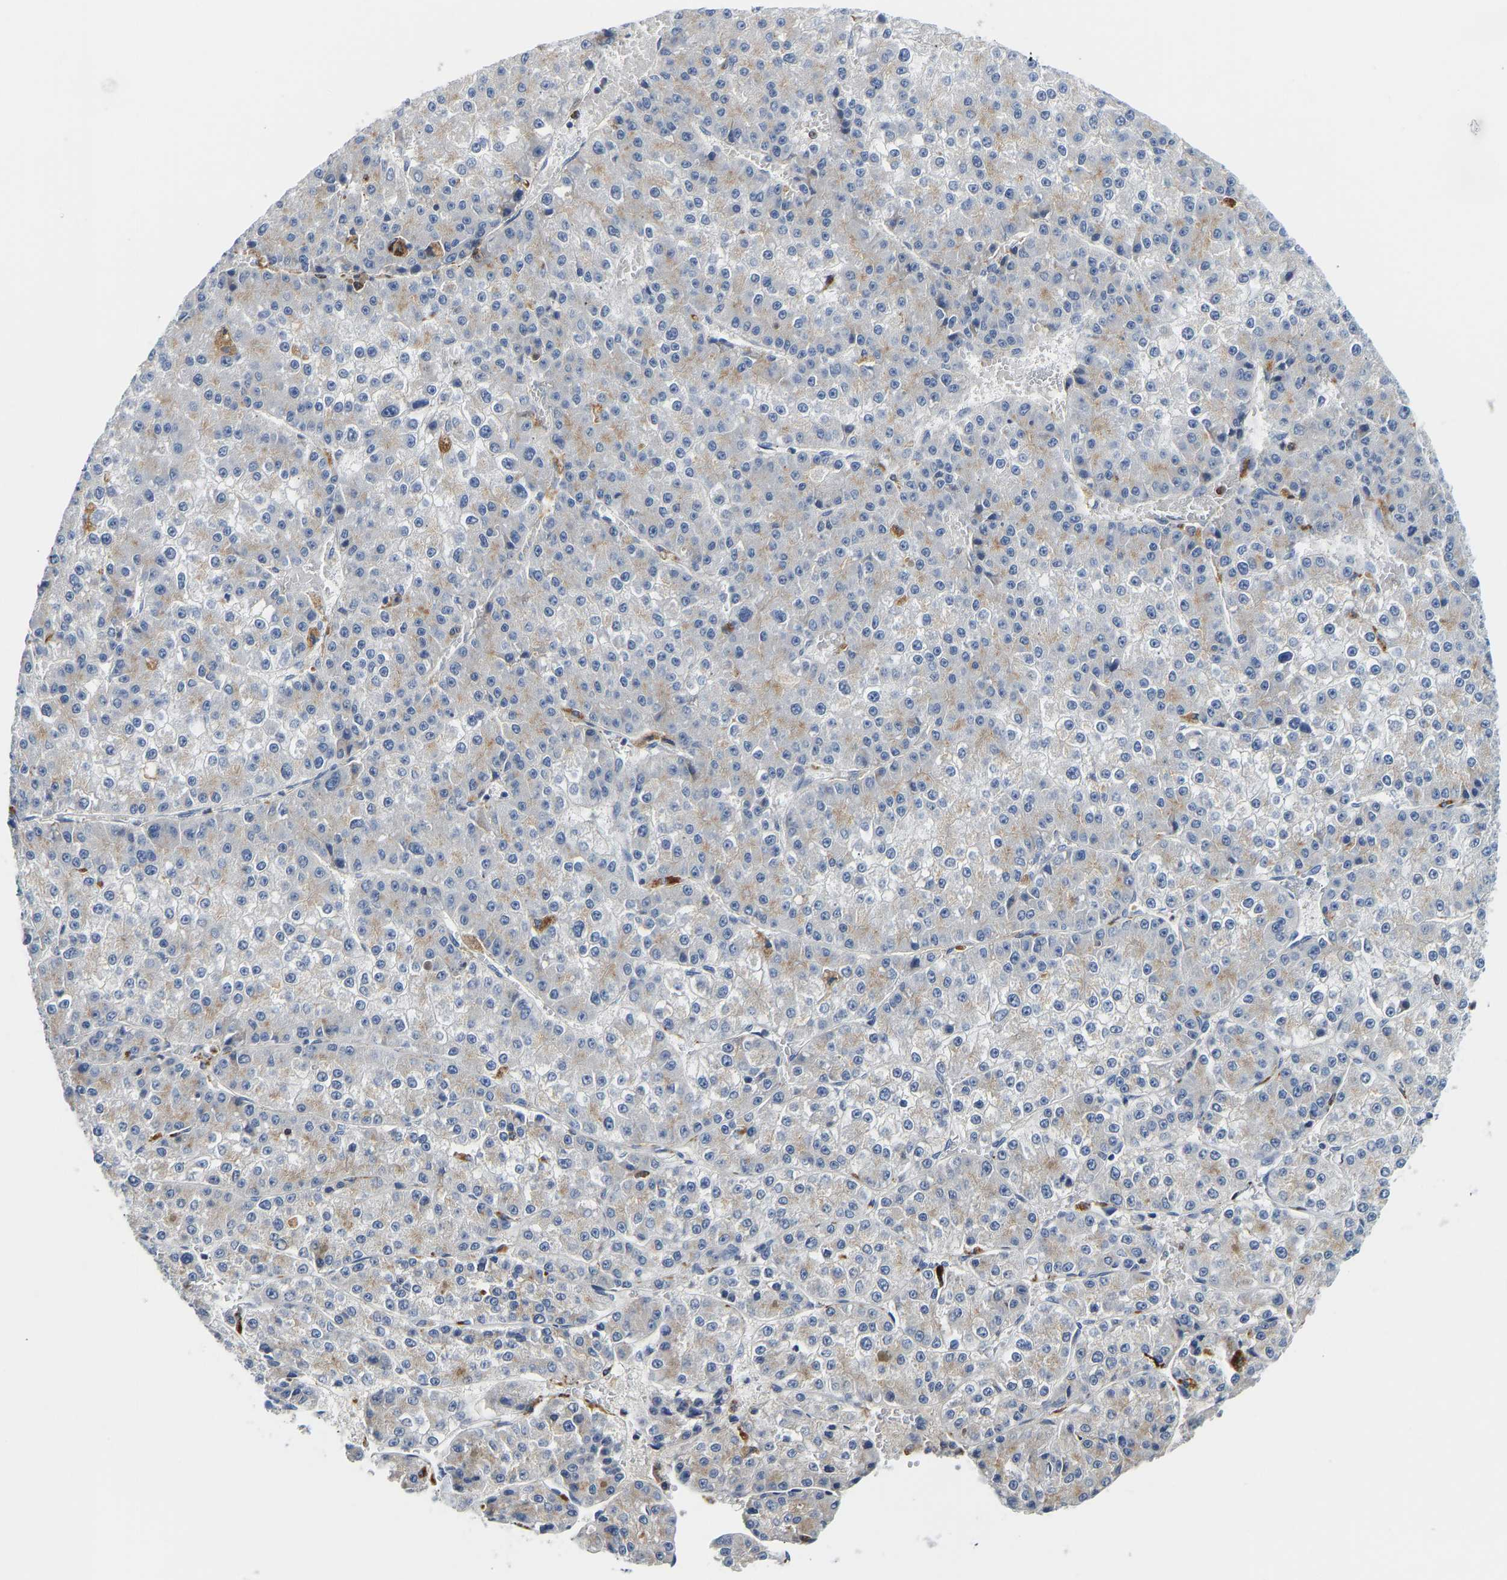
{"staining": {"intensity": "weak", "quantity": "<25%", "location": "cytoplasmic/membranous"}, "tissue": "liver cancer", "cell_type": "Tumor cells", "image_type": "cancer", "snomed": [{"axis": "morphology", "description": "Carcinoma, Hepatocellular, NOS"}, {"axis": "topography", "description": "Liver"}], "caption": "This is an IHC micrograph of human liver cancer. There is no expression in tumor cells.", "gene": "ATP6V1E1", "patient": {"sex": "female", "age": 73}}